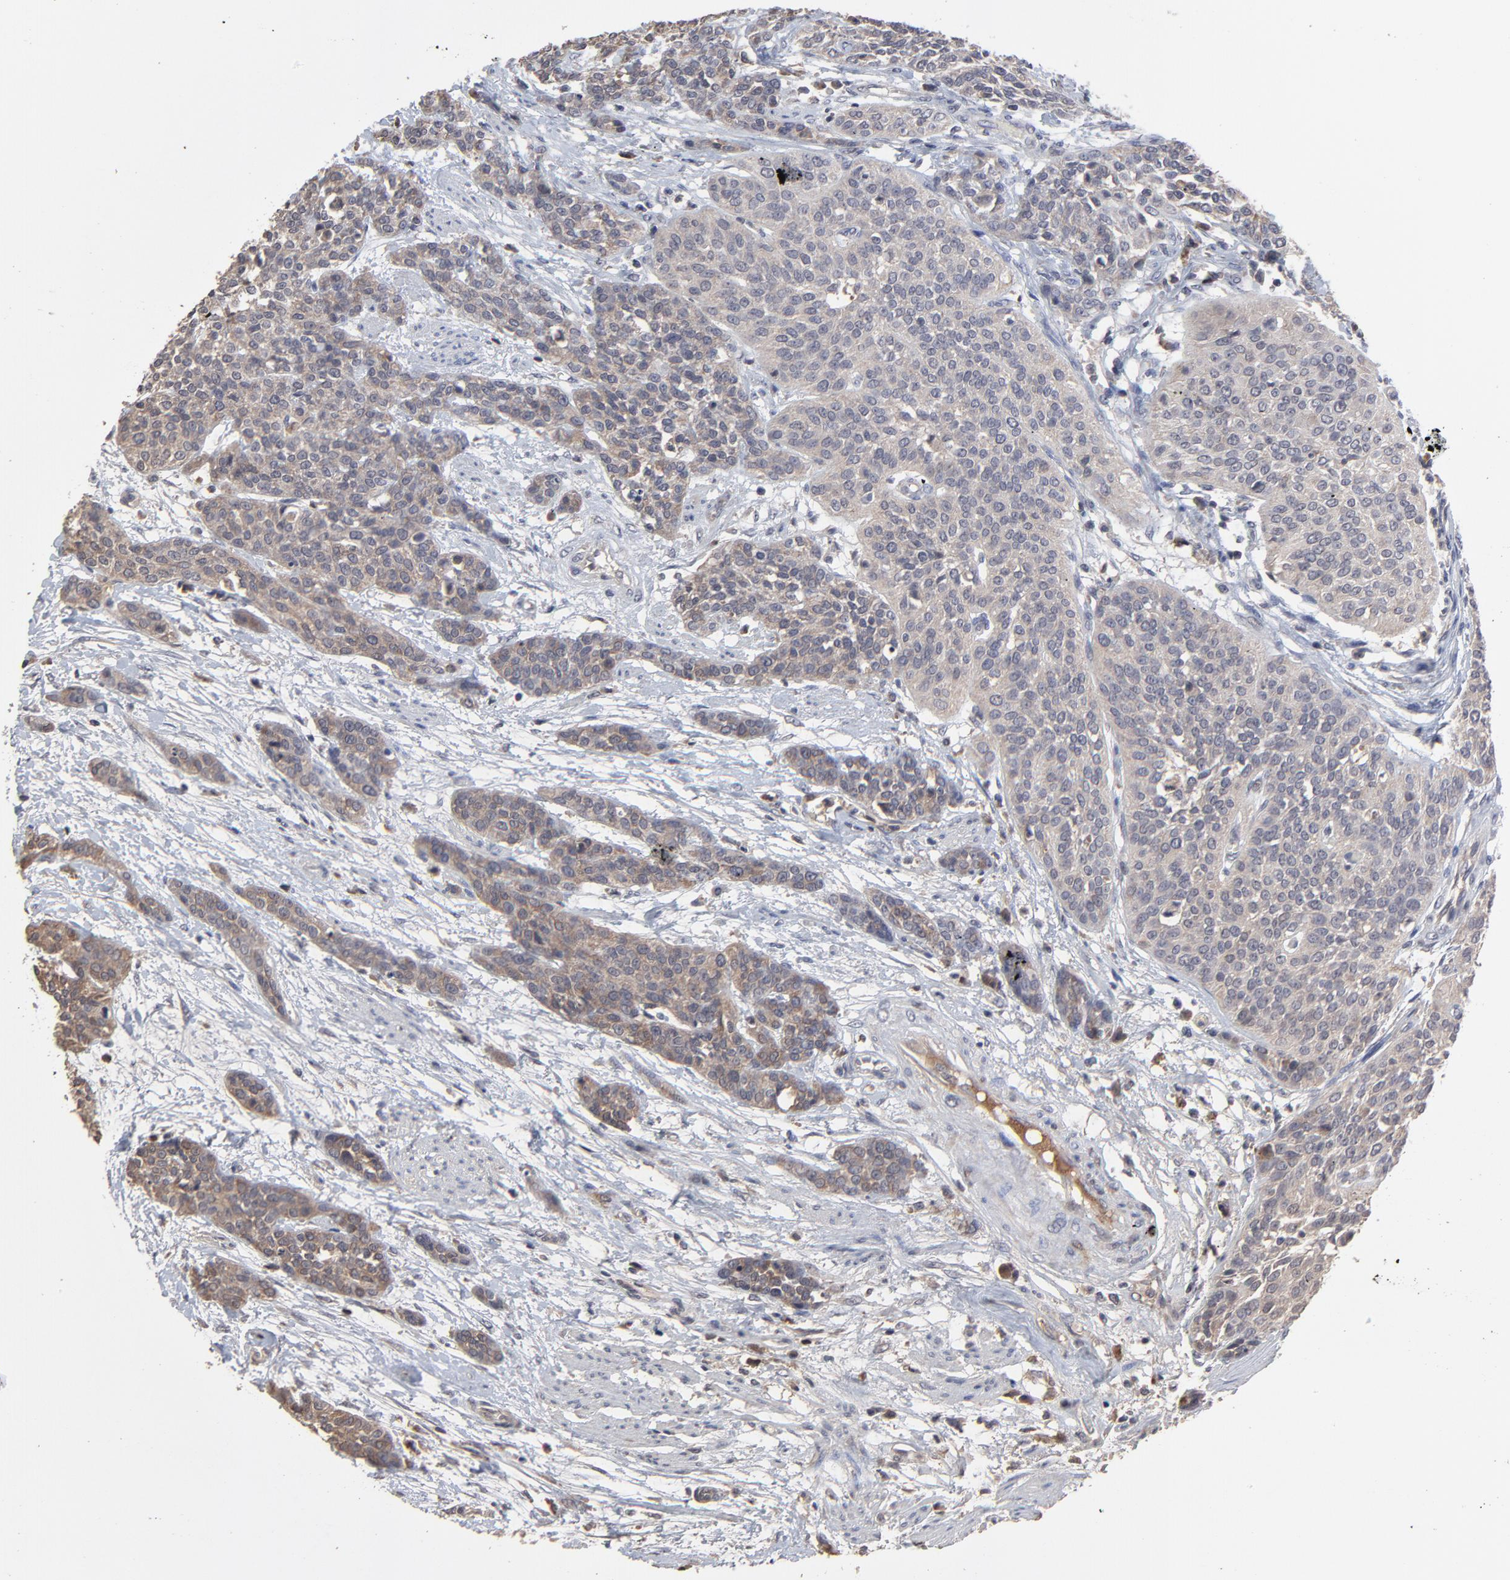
{"staining": {"intensity": "weak", "quantity": ">75%", "location": "cytoplasmic/membranous"}, "tissue": "urothelial cancer", "cell_type": "Tumor cells", "image_type": "cancer", "snomed": [{"axis": "morphology", "description": "Urothelial carcinoma, High grade"}, {"axis": "topography", "description": "Urinary bladder"}], "caption": "Urothelial cancer was stained to show a protein in brown. There is low levels of weak cytoplasmic/membranous expression in about >75% of tumor cells. The protein of interest is stained brown, and the nuclei are stained in blue (DAB IHC with brightfield microscopy, high magnification).", "gene": "VPREB3", "patient": {"sex": "male", "age": 56}}